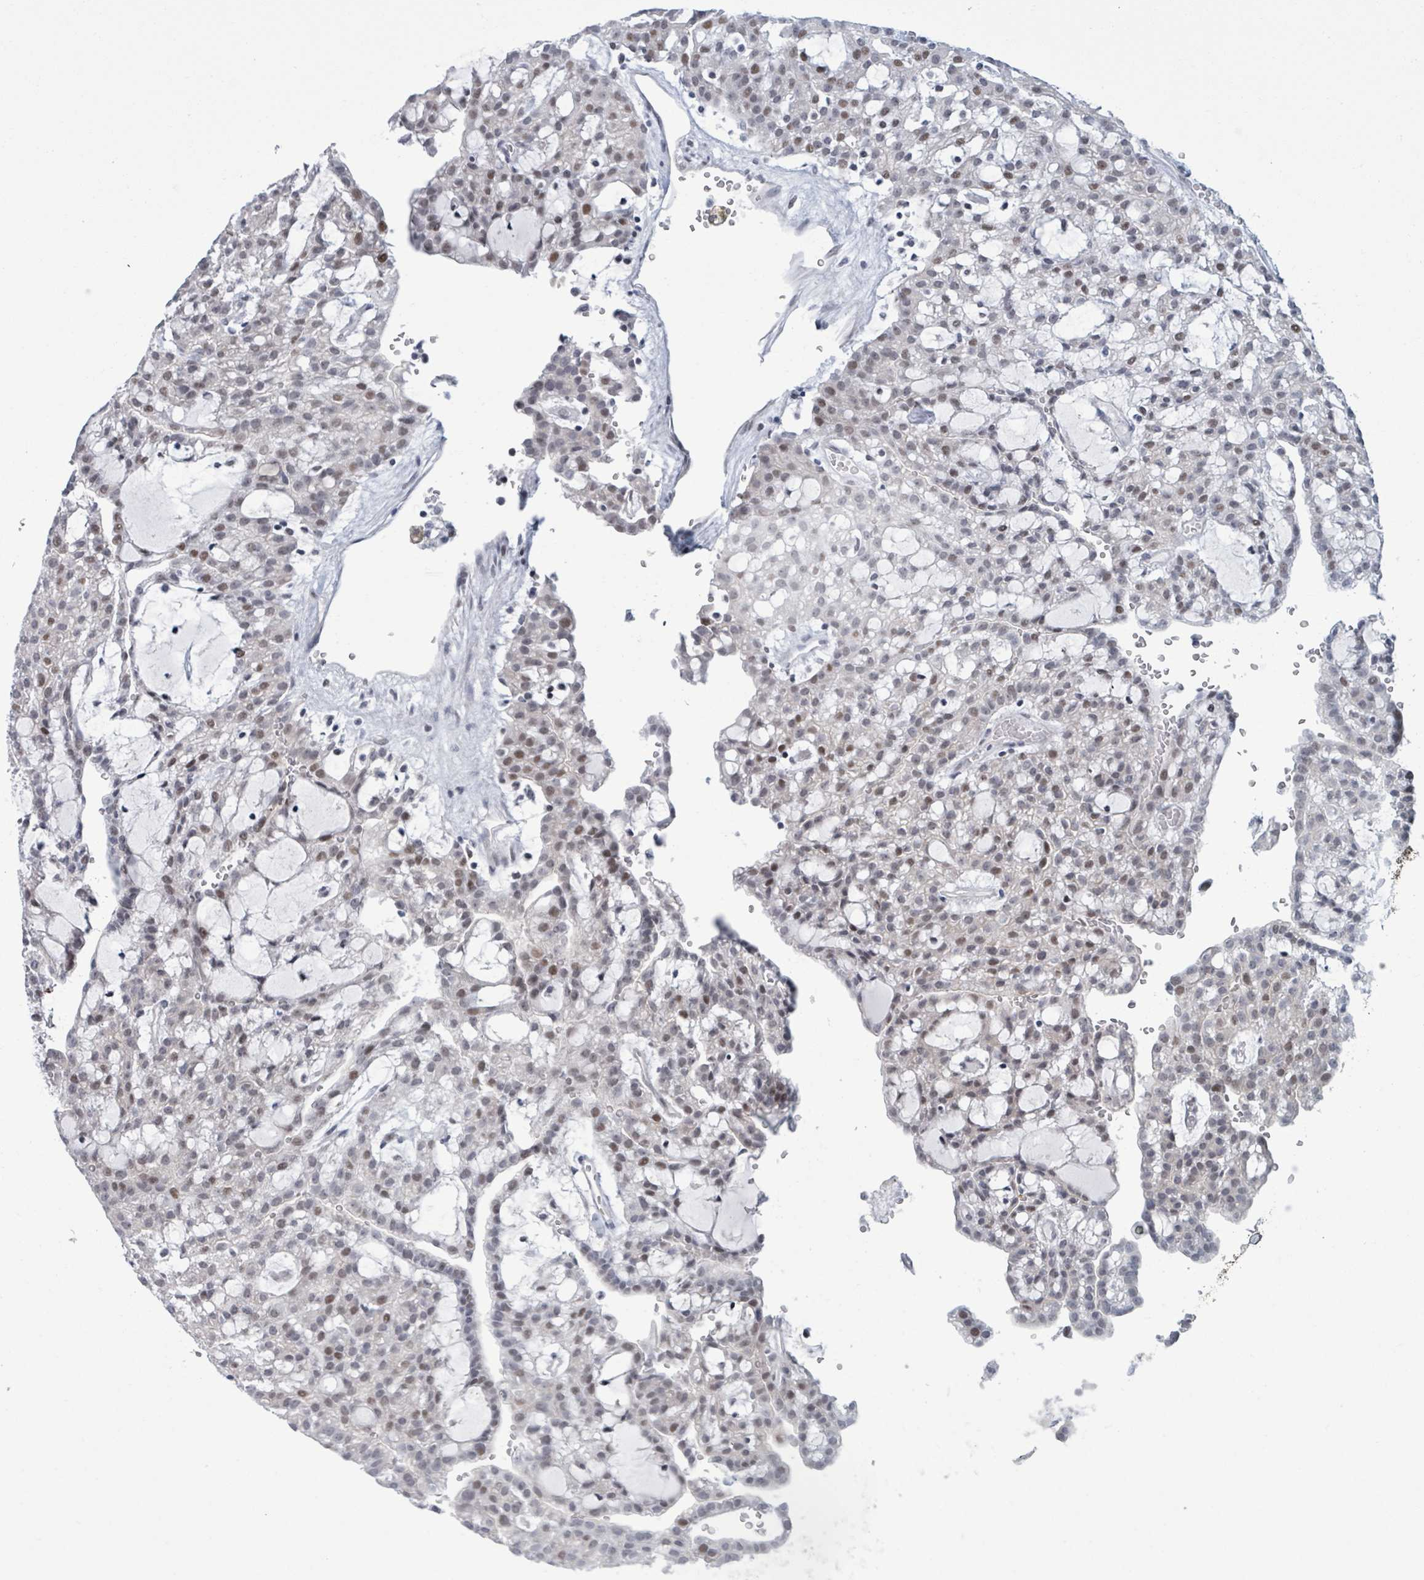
{"staining": {"intensity": "moderate", "quantity": "25%-75%", "location": "nuclear"}, "tissue": "renal cancer", "cell_type": "Tumor cells", "image_type": "cancer", "snomed": [{"axis": "morphology", "description": "Adenocarcinoma, NOS"}, {"axis": "topography", "description": "Kidney"}], "caption": "Human adenocarcinoma (renal) stained with a brown dye shows moderate nuclear positive staining in about 25%-75% of tumor cells.", "gene": "CT45A5", "patient": {"sex": "male", "age": 63}}